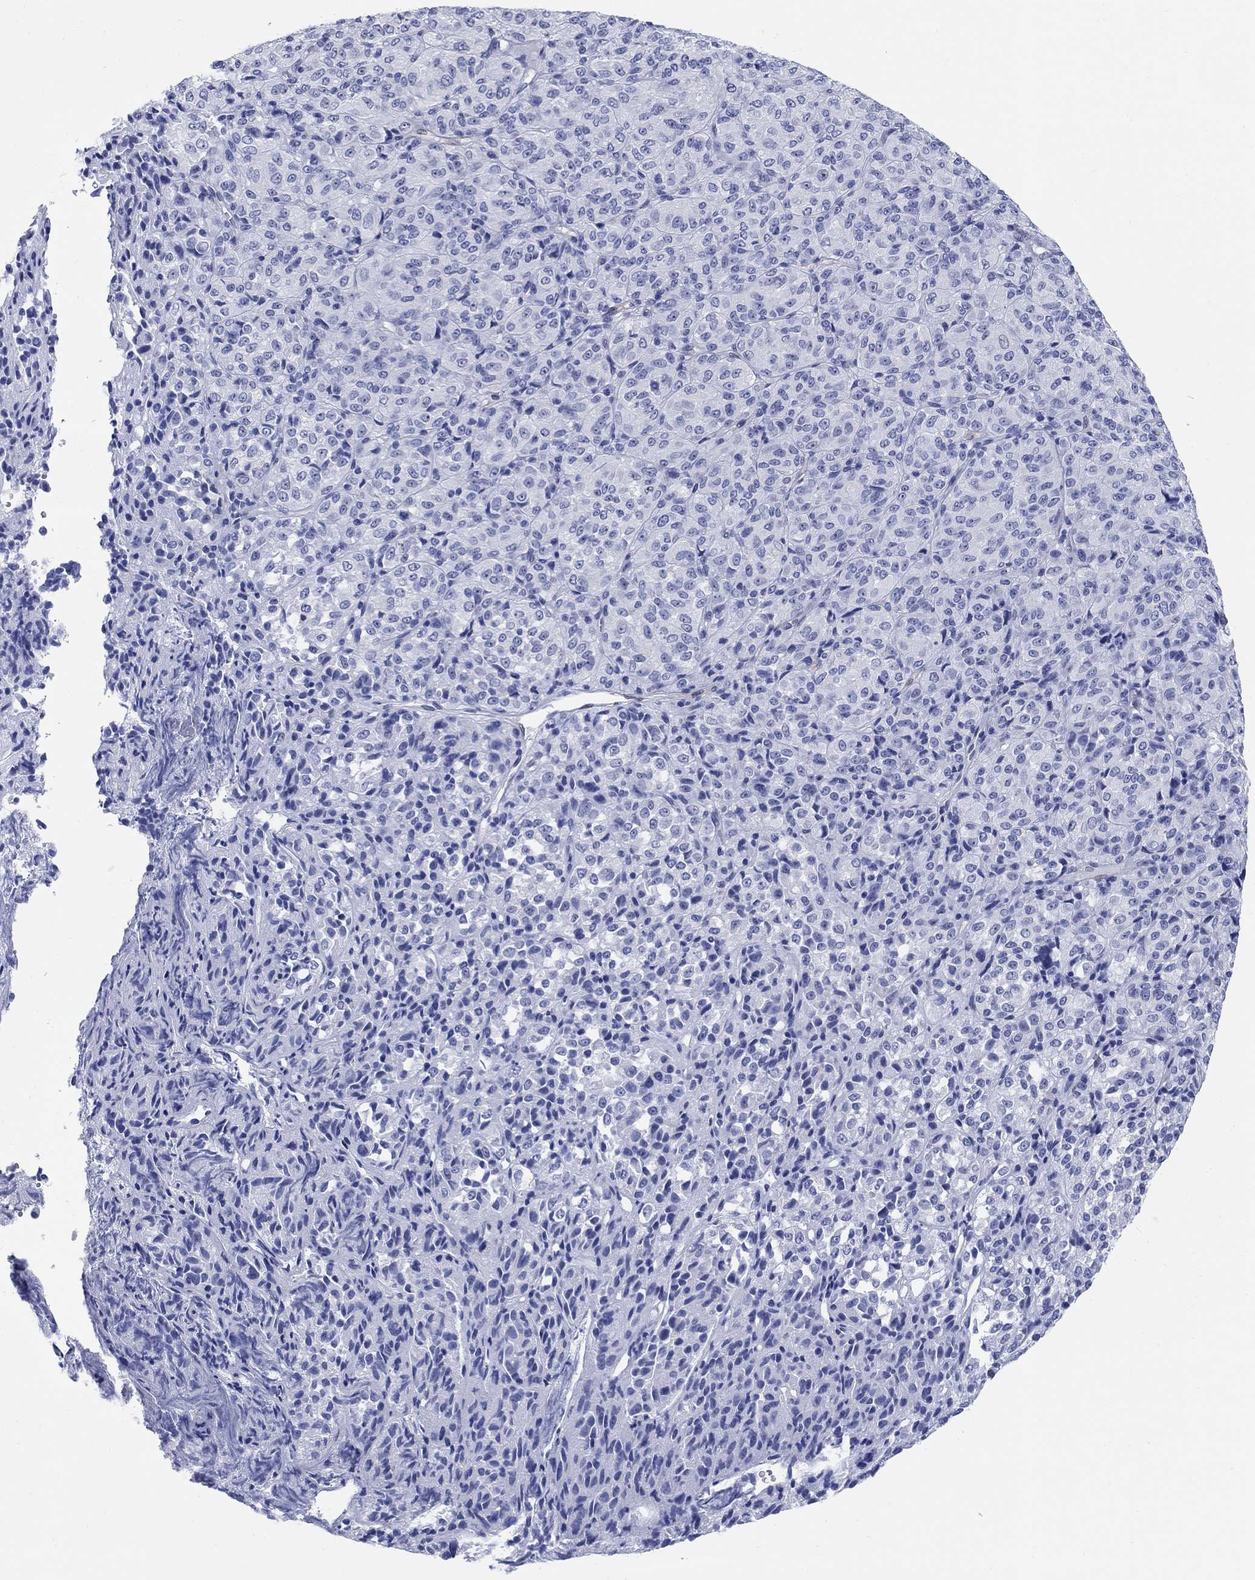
{"staining": {"intensity": "negative", "quantity": "none", "location": "none"}, "tissue": "melanoma", "cell_type": "Tumor cells", "image_type": "cancer", "snomed": [{"axis": "morphology", "description": "Malignant melanoma, Metastatic site"}, {"axis": "topography", "description": "Brain"}], "caption": "The image displays no significant expression in tumor cells of malignant melanoma (metastatic site).", "gene": "AKR1C2", "patient": {"sex": "female", "age": 56}}